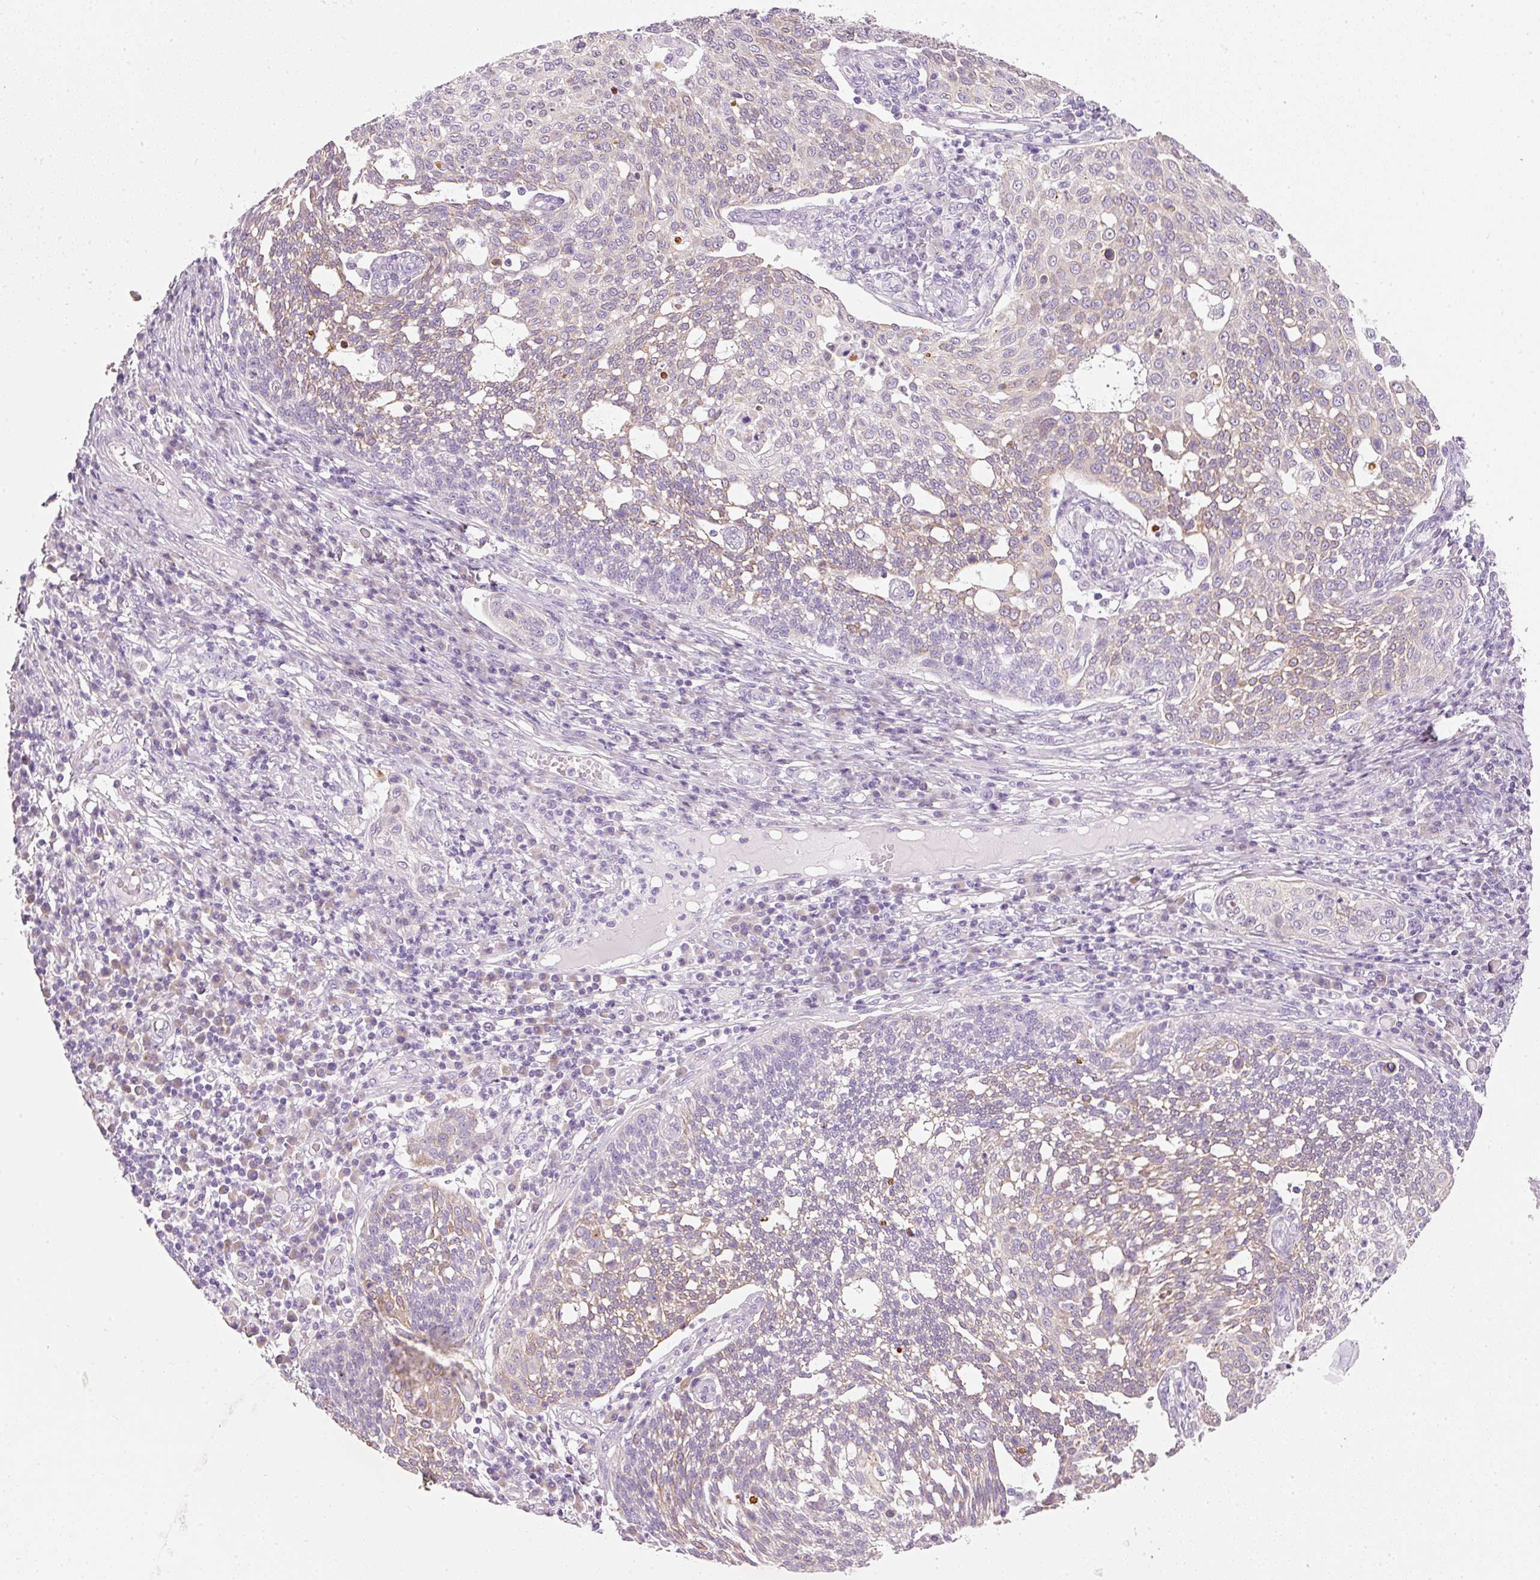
{"staining": {"intensity": "weak", "quantity": "25%-75%", "location": "cytoplasmic/membranous"}, "tissue": "cervical cancer", "cell_type": "Tumor cells", "image_type": "cancer", "snomed": [{"axis": "morphology", "description": "Squamous cell carcinoma, NOS"}, {"axis": "topography", "description": "Cervix"}], "caption": "Cervical squamous cell carcinoma stained with immunohistochemistry shows weak cytoplasmic/membranous expression in about 25%-75% of tumor cells.", "gene": "PDXDC1", "patient": {"sex": "female", "age": 34}}